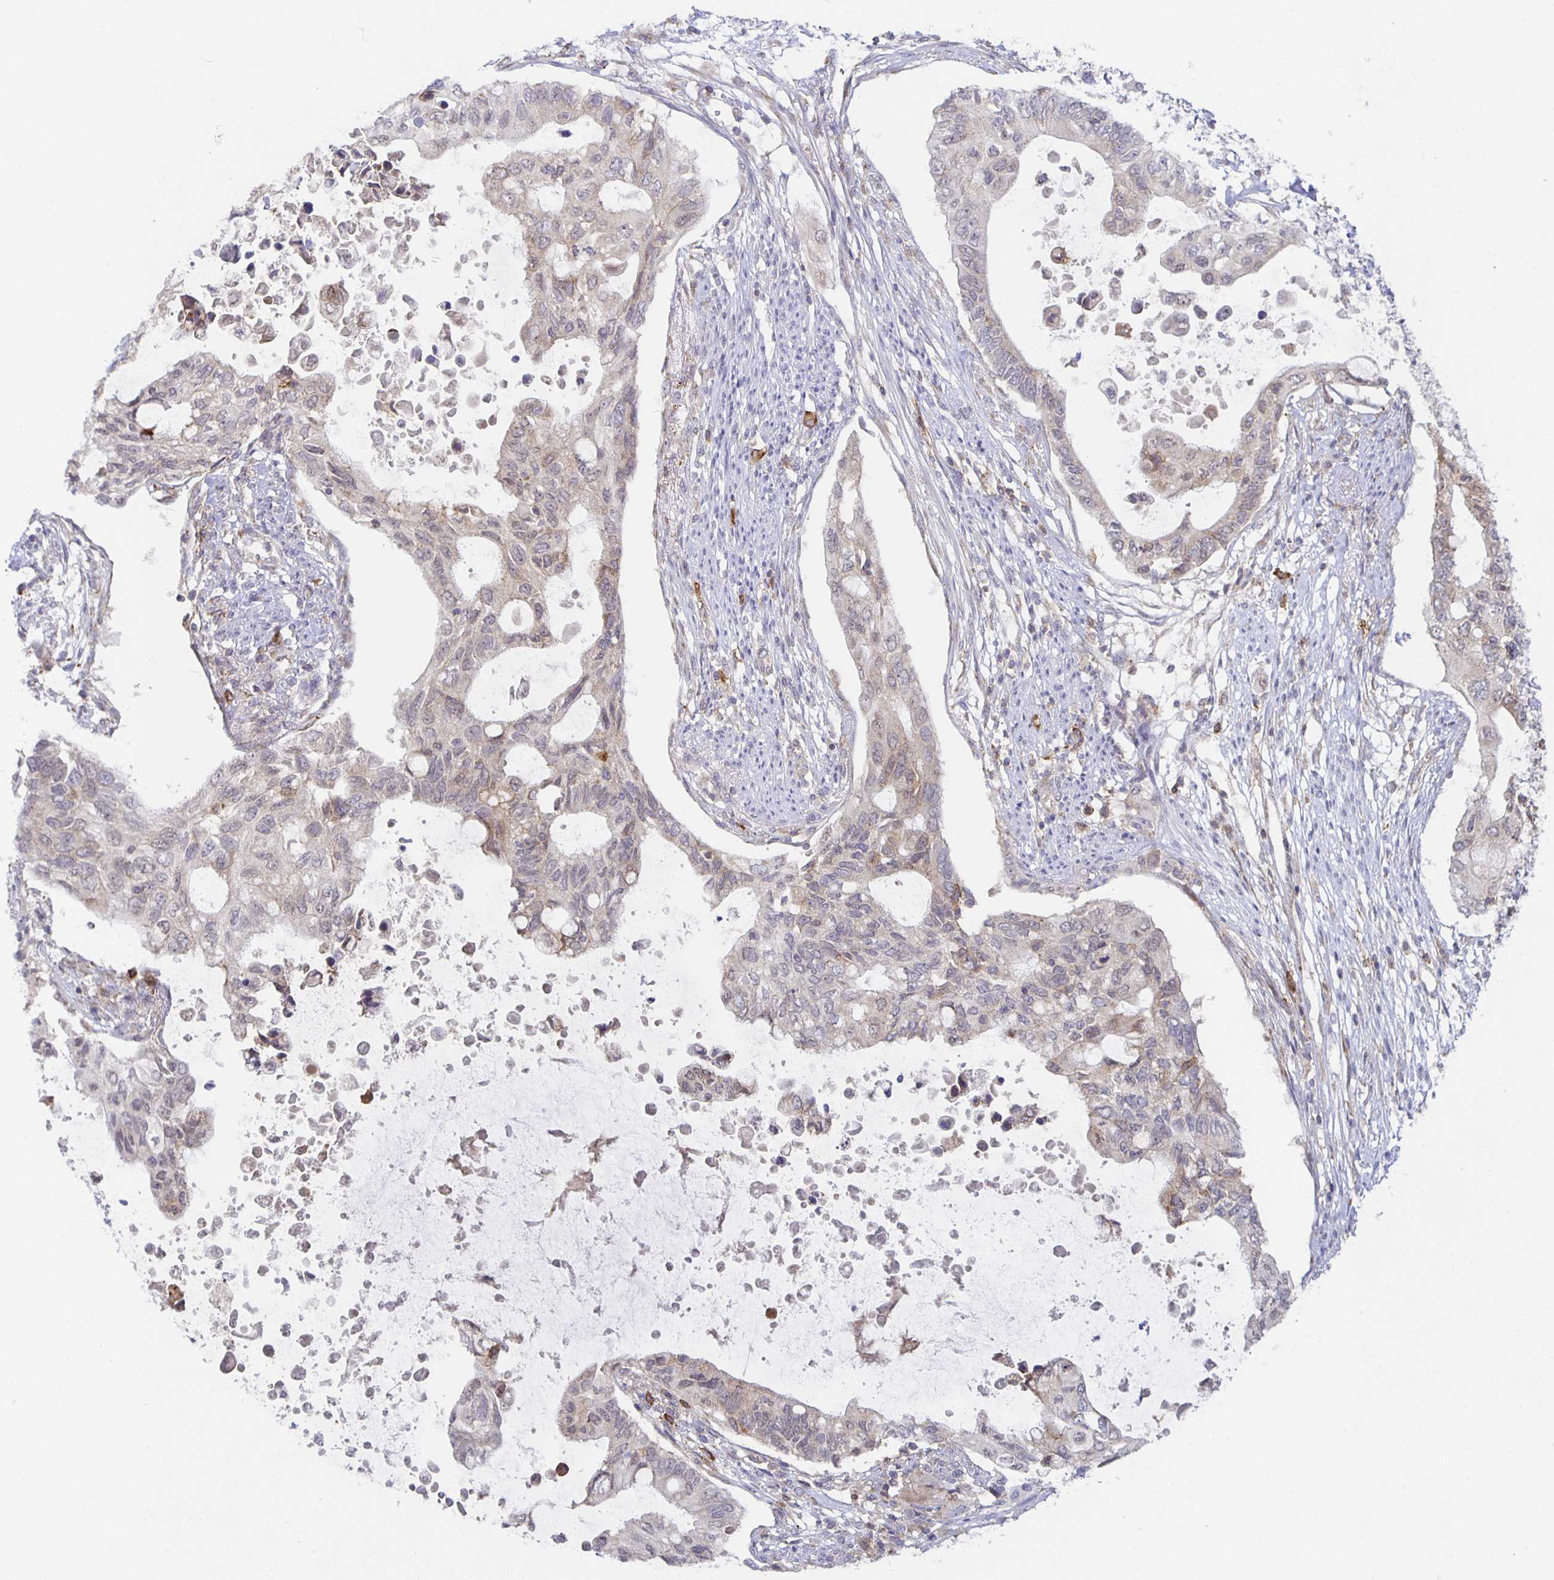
{"staining": {"intensity": "weak", "quantity": "<25%", "location": "cytoplasmic/membranous"}, "tissue": "pancreatic cancer", "cell_type": "Tumor cells", "image_type": "cancer", "snomed": [{"axis": "morphology", "description": "Adenocarcinoma, NOS"}, {"axis": "topography", "description": "Pancreas"}], "caption": "Immunohistochemistry micrograph of neoplastic tissue: human pancreatic adenocarcinoma stained with DAB reveals no significant protein staining in tumor cells. (DAB (3,3'-diaminobenzidine) IHC with hematoxylin counter stain).", "gene": "BAD", "patient": {"sex": "female", "age": 63}}